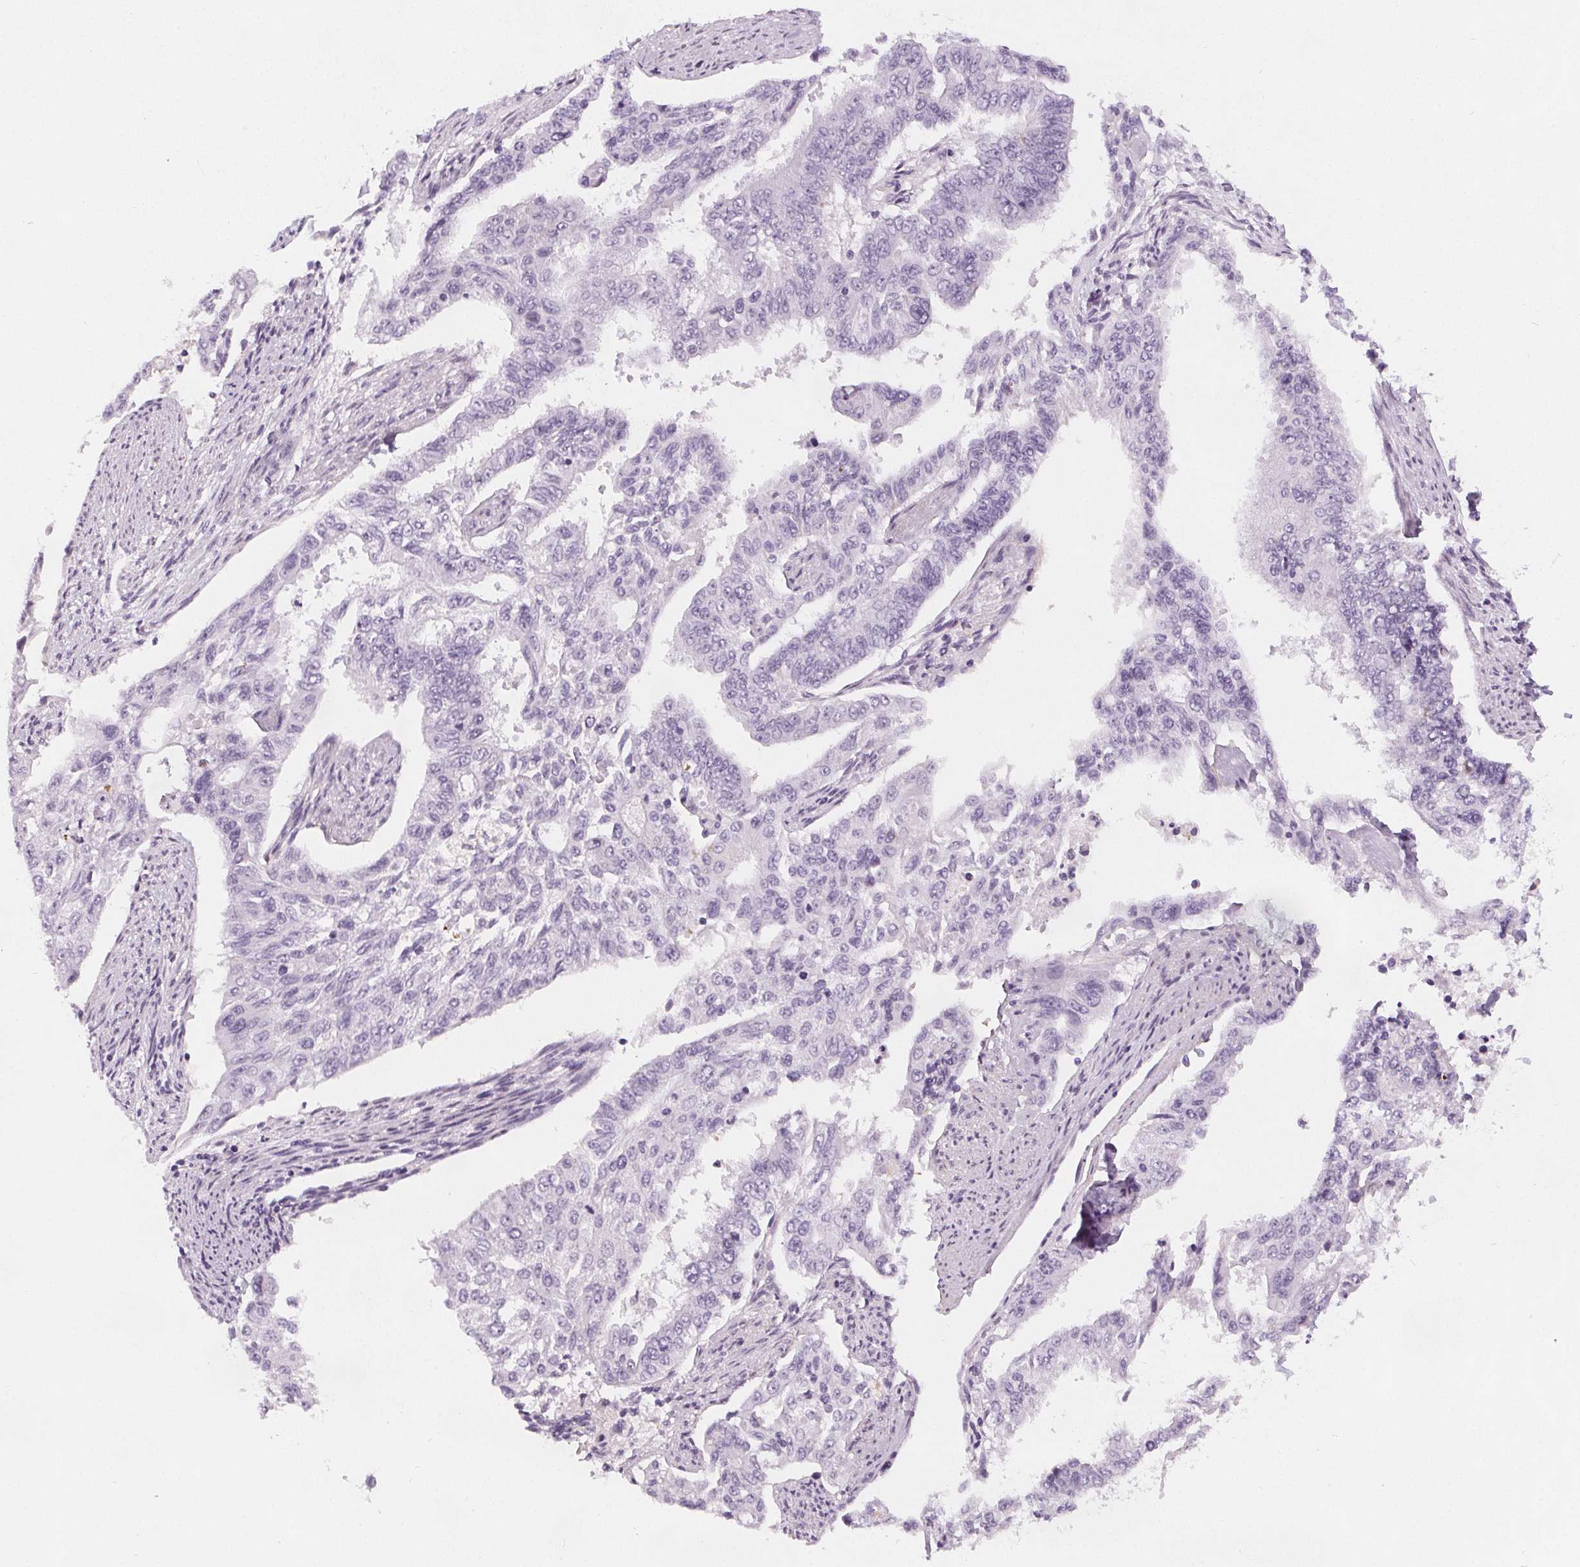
{"staining": {"intensity": "negative", "quantity": "none", "location": "none"}, "tissue": "endometrial cancer", "cell_type": "Tumor cells", "image_type": "cancer", "snomed": [{"axis": "morphology", "description": "Adenocarcinoma, NOS"}, {"axis": "topography", "description": "Uterus"}], "caption": "Immunohistochemistry (IHC) micrograph of human endometrial cancer stained for a protein (brown), which demonstrates no staining in tumor cells.", "gene": "SLC5A12", "patient": {"sex": "female", "age": 59}}